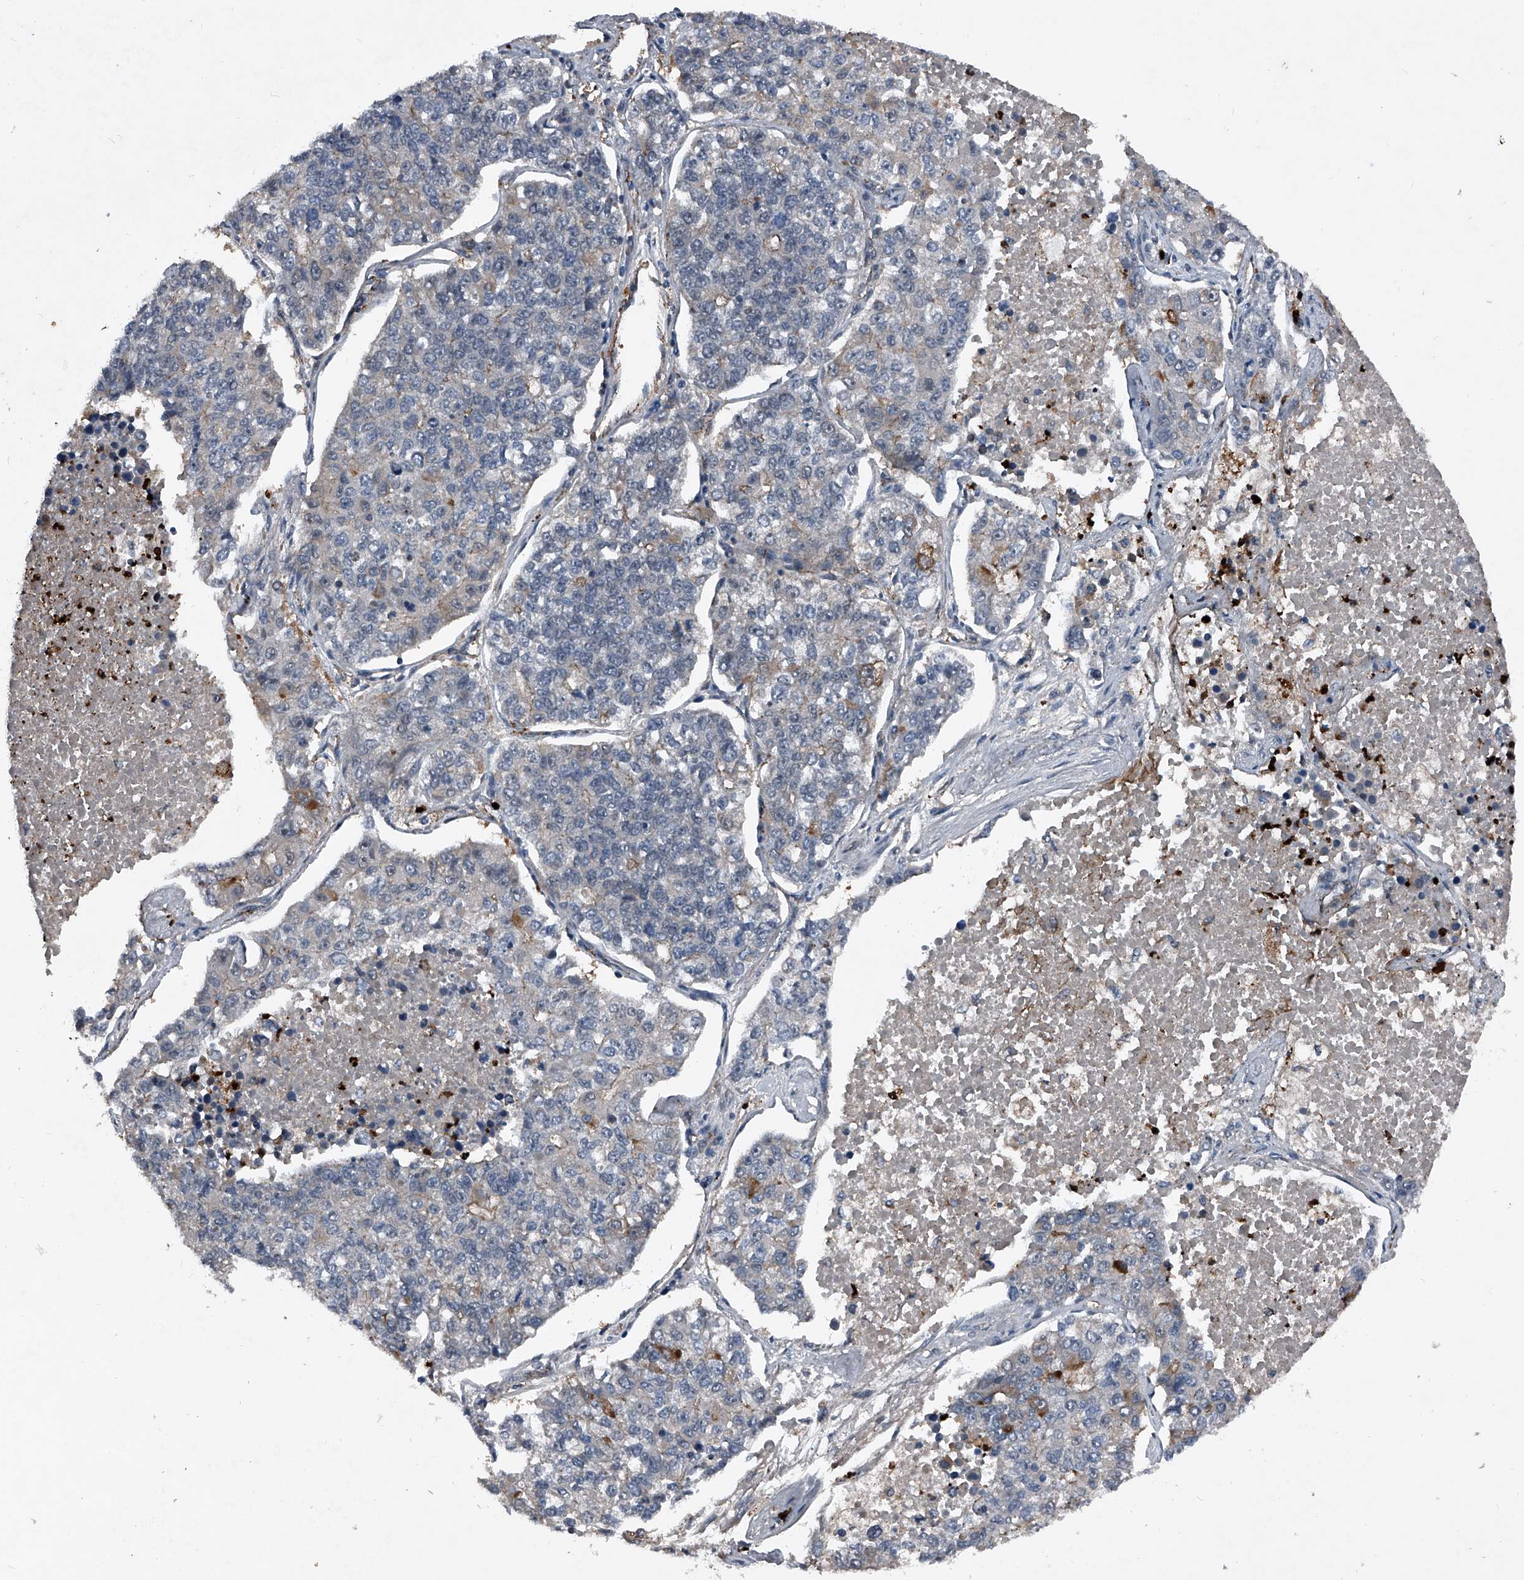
{"staining": {"intensity": "weak", "quantity": "25%-75%", "location": "cytoplasmic/membranous"}, "tissue": "lung cancer", "cell_type": "Tumor cells", "image_type": "cancer", "snomed": [{"axis": "morphology", "description": "Adenocarcinoma, NOS"}, {"axis": "topography", "description": "Lung"}], "caption": "Immunohistochemical staining of human lung cancer (adenocarcinoma) displays low levels of weak cytoplasmic/membranous expression in about 25%-75% of tumor cells.", "gene": "MAPKAP1", "patient": {"sex": "male", "age": 49}}